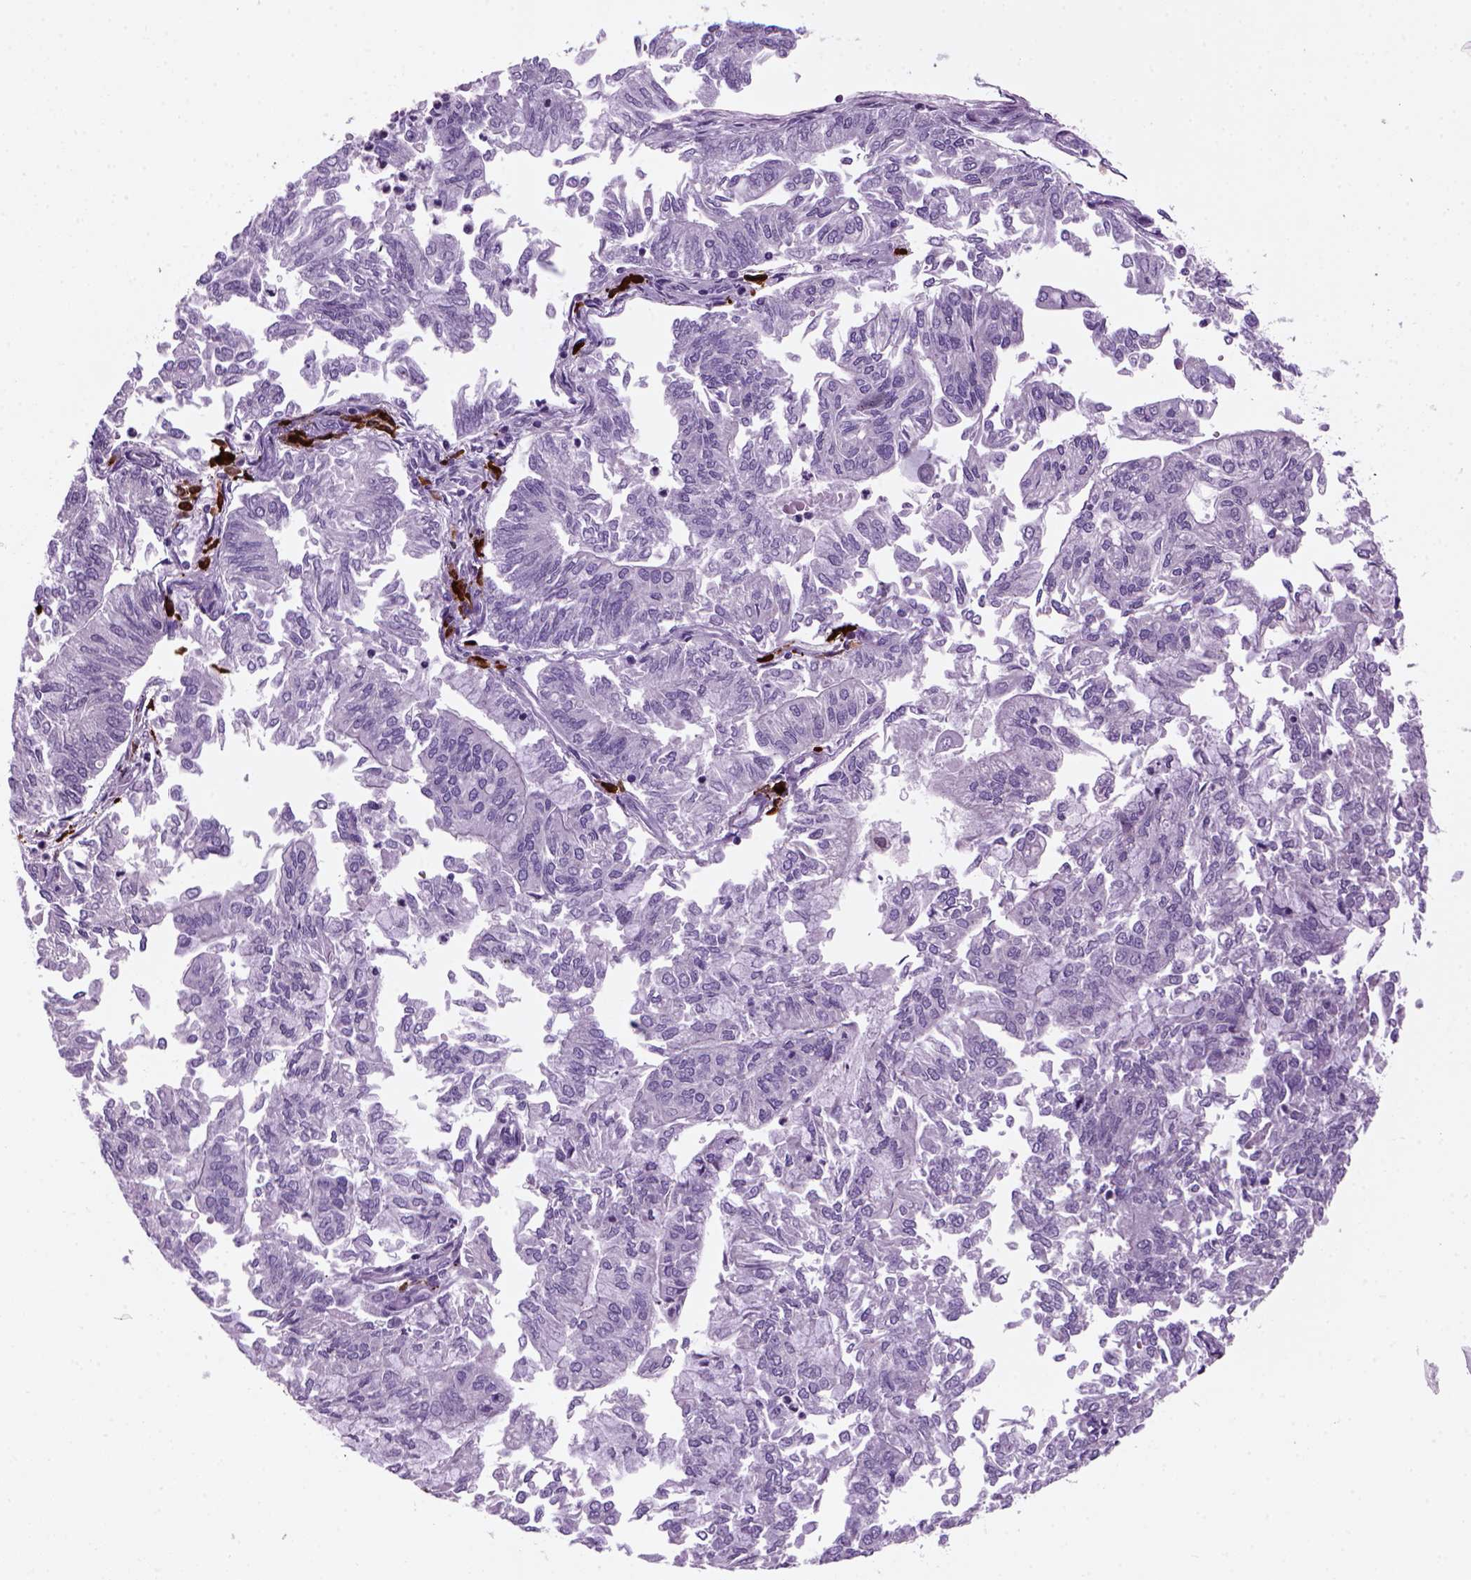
{"staining": {"intensity": "negative", "quantity": "none", "location": "none"}, "tissue": "endometrial cancer", "cell_type": "Tumor cells", "image_type": "cancer", "snomed": [{"axis": "morphology", "description": "Adenocarcinoma, NOS"}, {"axis": "topography", "description": "Endometrium"}], "caption": "Tumor cells show no significant expression in endometrial cancer.", "gene": "MZB1", "patient": {"sex": "female", "age": 59}}